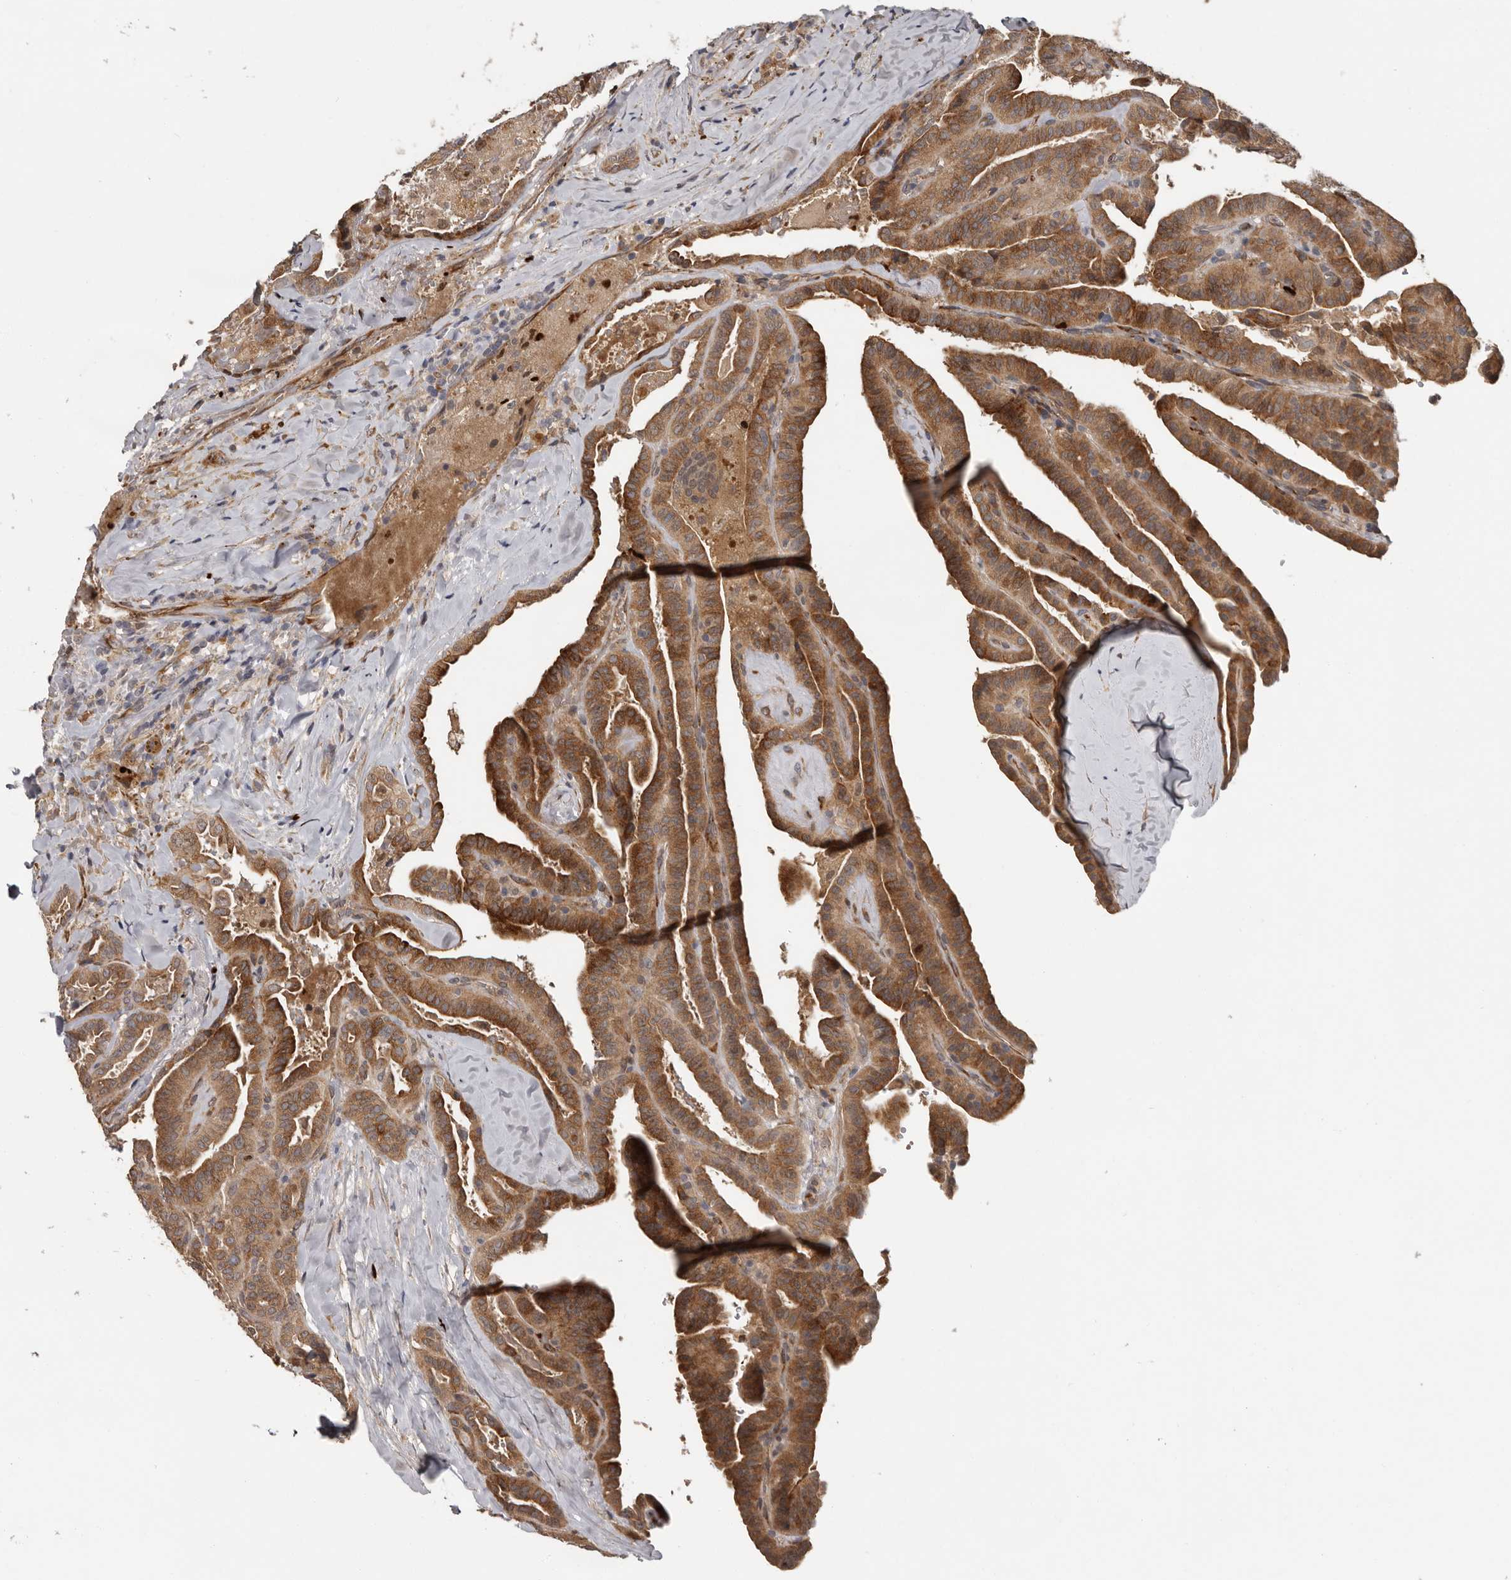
{"staining": {"intensity": "moderate", "quantity": ">75%", "location": "cytoplasmic/membranous"}, "tissue": "thyroid cancer", "cell_type": "Tumor cells", "image_type": "cancer", "snomed": [{"axis": "morphology", "description": "Papillary adenocarcinoma, NOS"}, {"axis": "topography", "description": "Thyroid gland"}], "caption": "Immunohistochemical staining of thyroid cancer (papillary adenocarcinoma) shows medium levels of moderate cytoplasmic/membranous protein staining in approximately >75% of tumor cells.", "gene": "MTF1", "patient": {"sex": "male", "age": 77}}